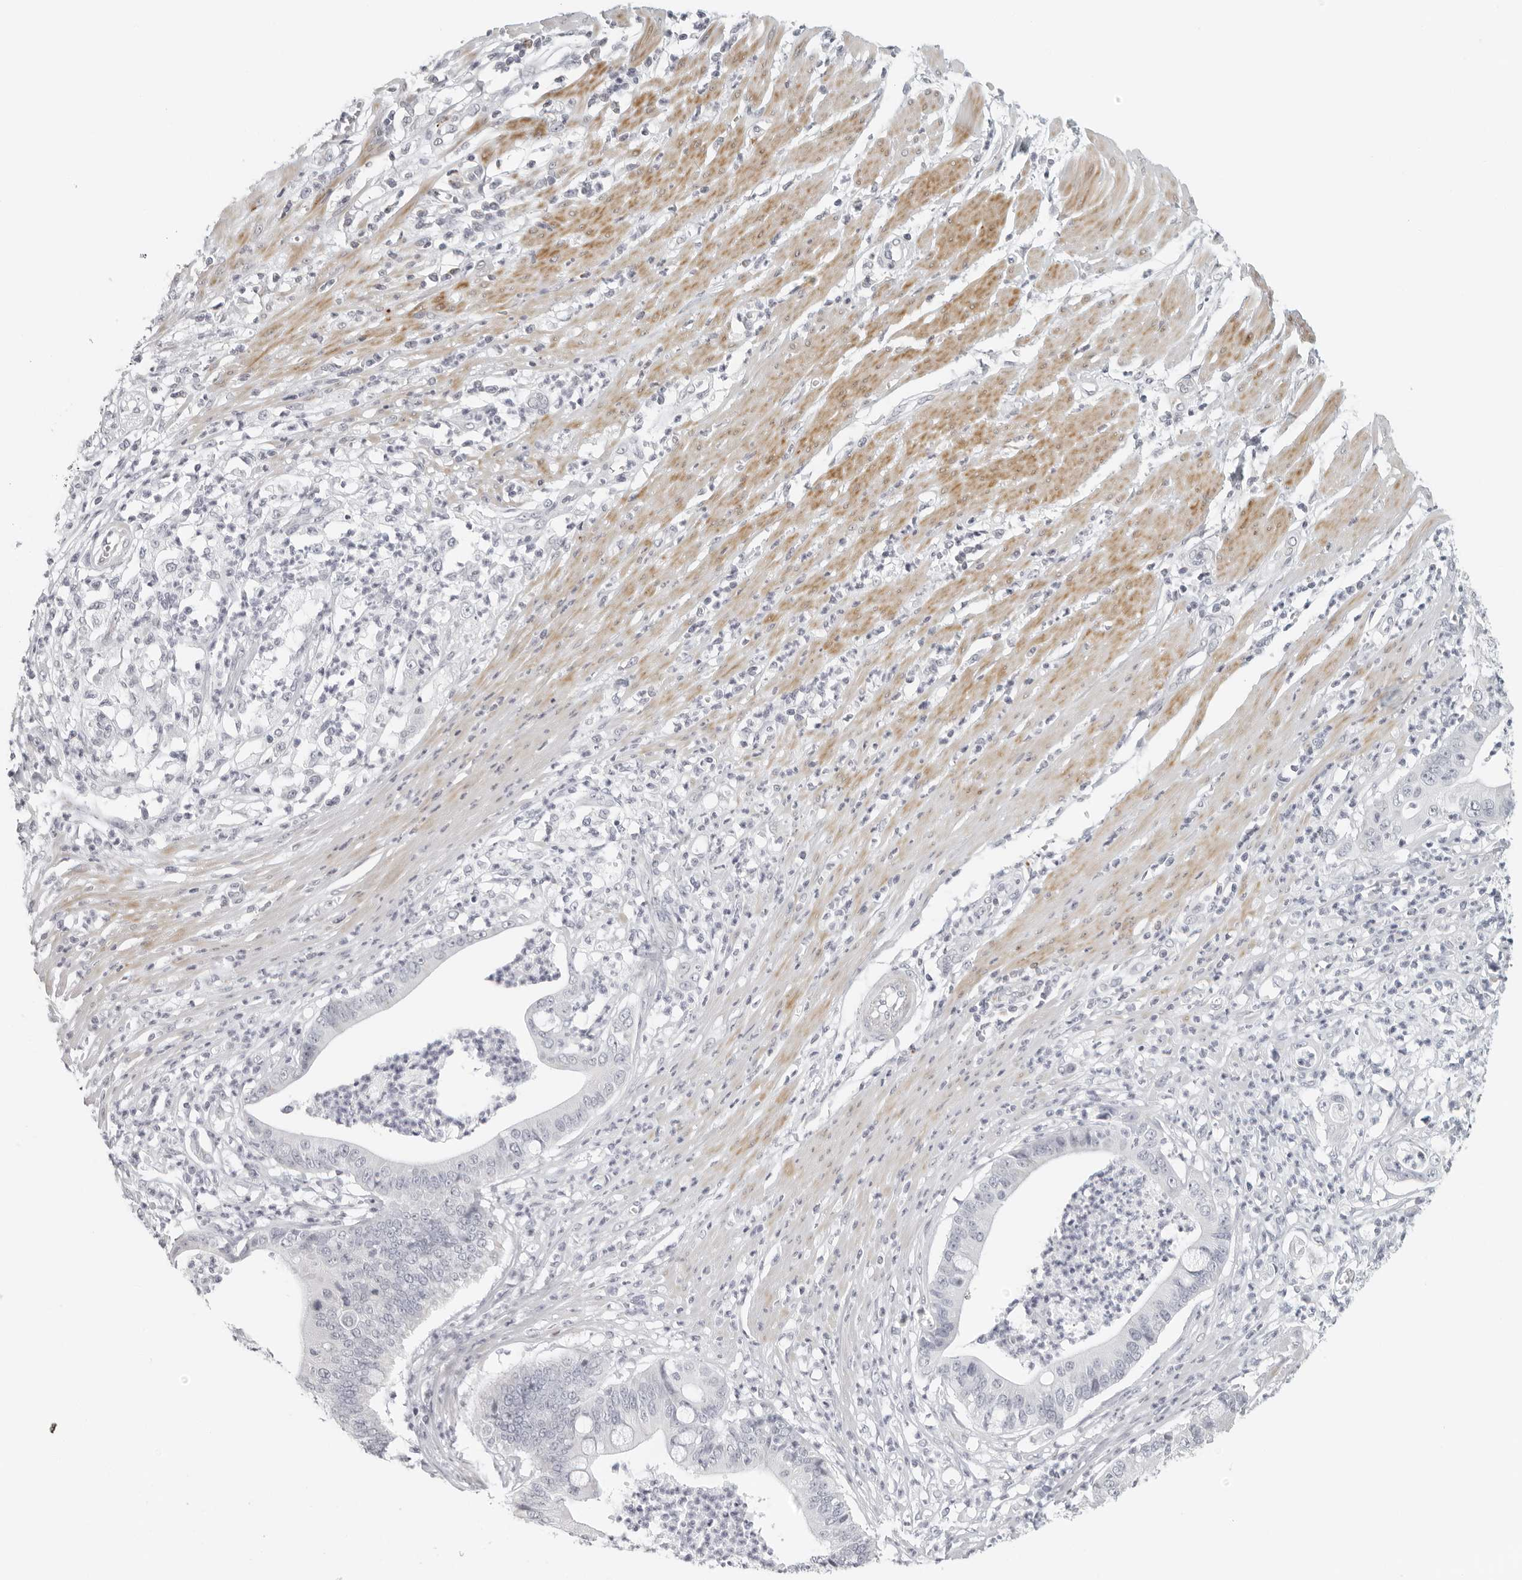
{"staining": {"intensity": "negative", "quantity": "none", "location": "none"}, "tissue": "pancreatic cancer", "cell_type": "Tumor cells", "image_type": "cancer", "snomed": [{"axis": "morphology", "description": "Adenocarcinoma, NOS"}, {"axis": "topography", "description": "Pancreas"}], "caption": "Pancreatic cancer (adenocarcinoma) was stained to show a protein in brown. There is no significant expression in tumor cells. The staining is performed using DAB brown chromogen with nuclei counter-stained in using hematoxylin.", "gene": "RPS6KC1", "patient": {"sex": "male", "age": 69}}